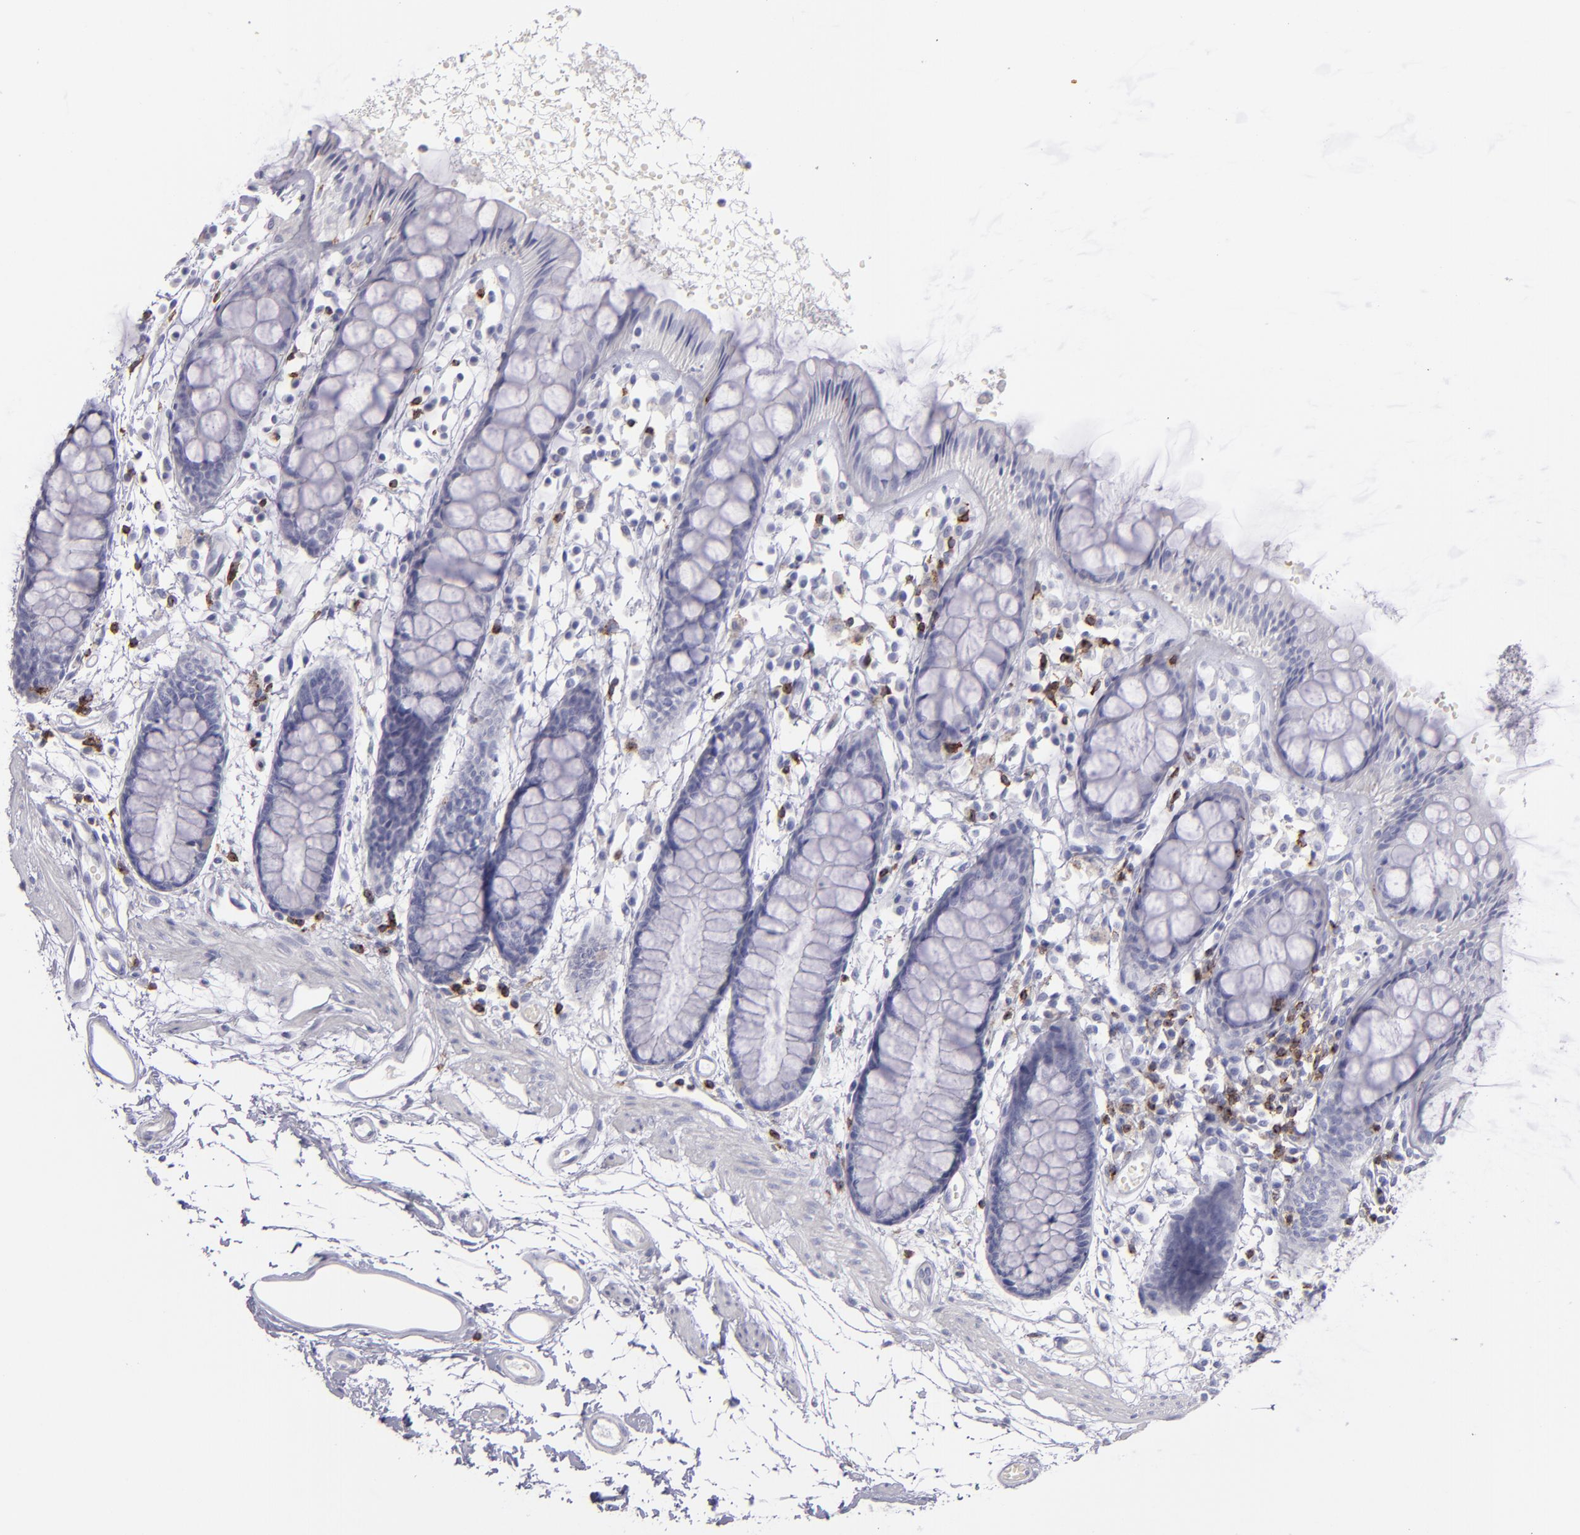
{"staining": {"intensity": "negative", "quantity": "none", "location": "none"}, "tissue": "rectum", "cell_type": "Glandular cells", "image_type": "normal", "snomed": [{"axis": "morphology", "description": "Normal tissue, NOS"}, {"axis": "topography", "description": "Rectum"}], "caption": "Immunohistochemical staining of benign rectum shows no significant staining in glandular cells.", "gene": "CD2", "patient": {"sex": "female", "age": 66}}